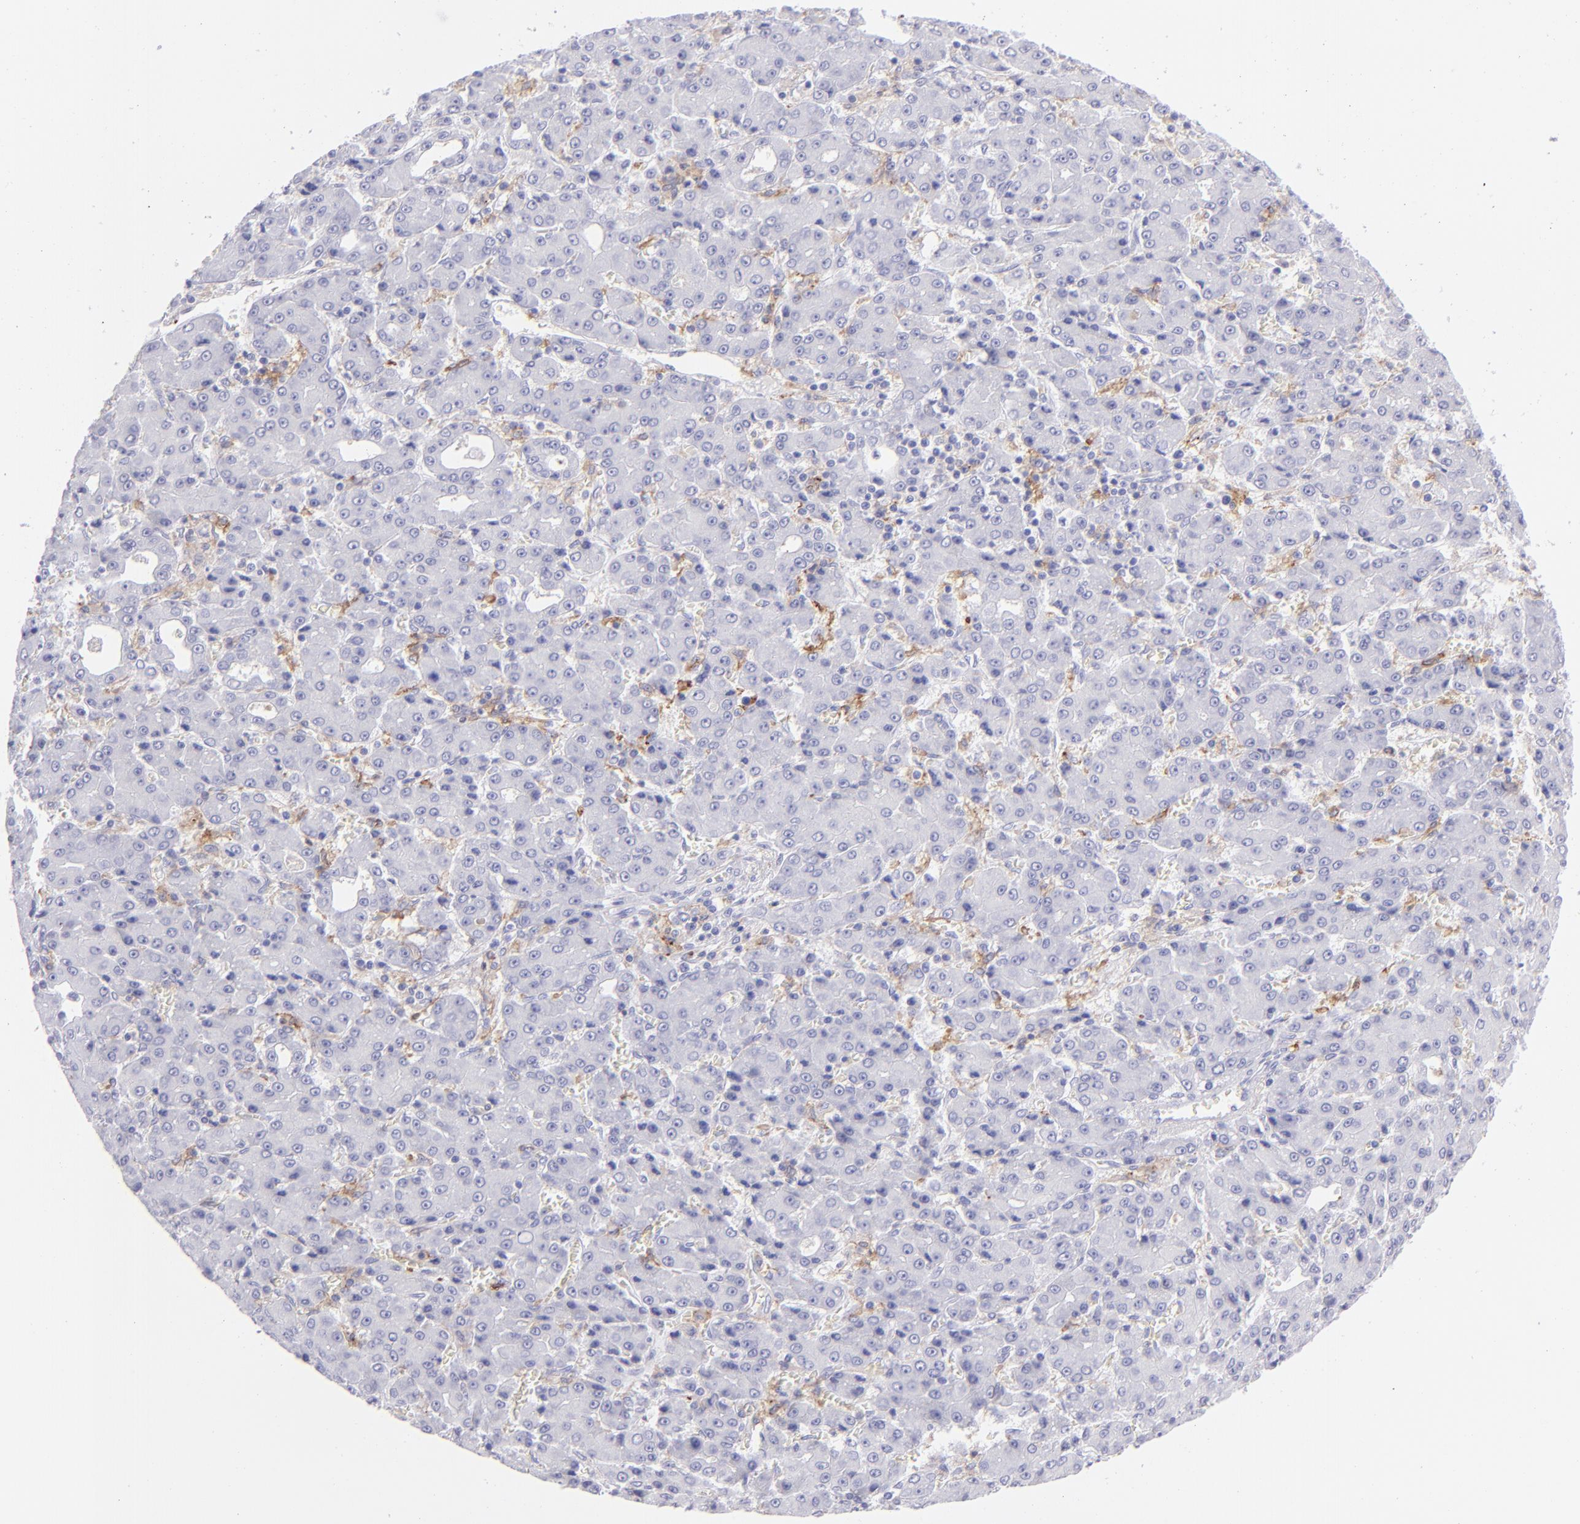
{"staining": {"intensity": "negative", "quantity": "none", "location": "none"}, "tissue": "liver cancer", "cell_type": "Tumor cells", "image_type": "cancer", "snomed": [{"axis": "morphology", "description": "Carcinoma, Hepatocellular, NOS"}, {"axis": "topography", "description": "Liver"}], "caption": "Tumor cells are negative for brown protein staining in liver cancer (hepatocellular carcinoma).", "gene": "CD72", "patient": {"sex": "male", "age": 69}}